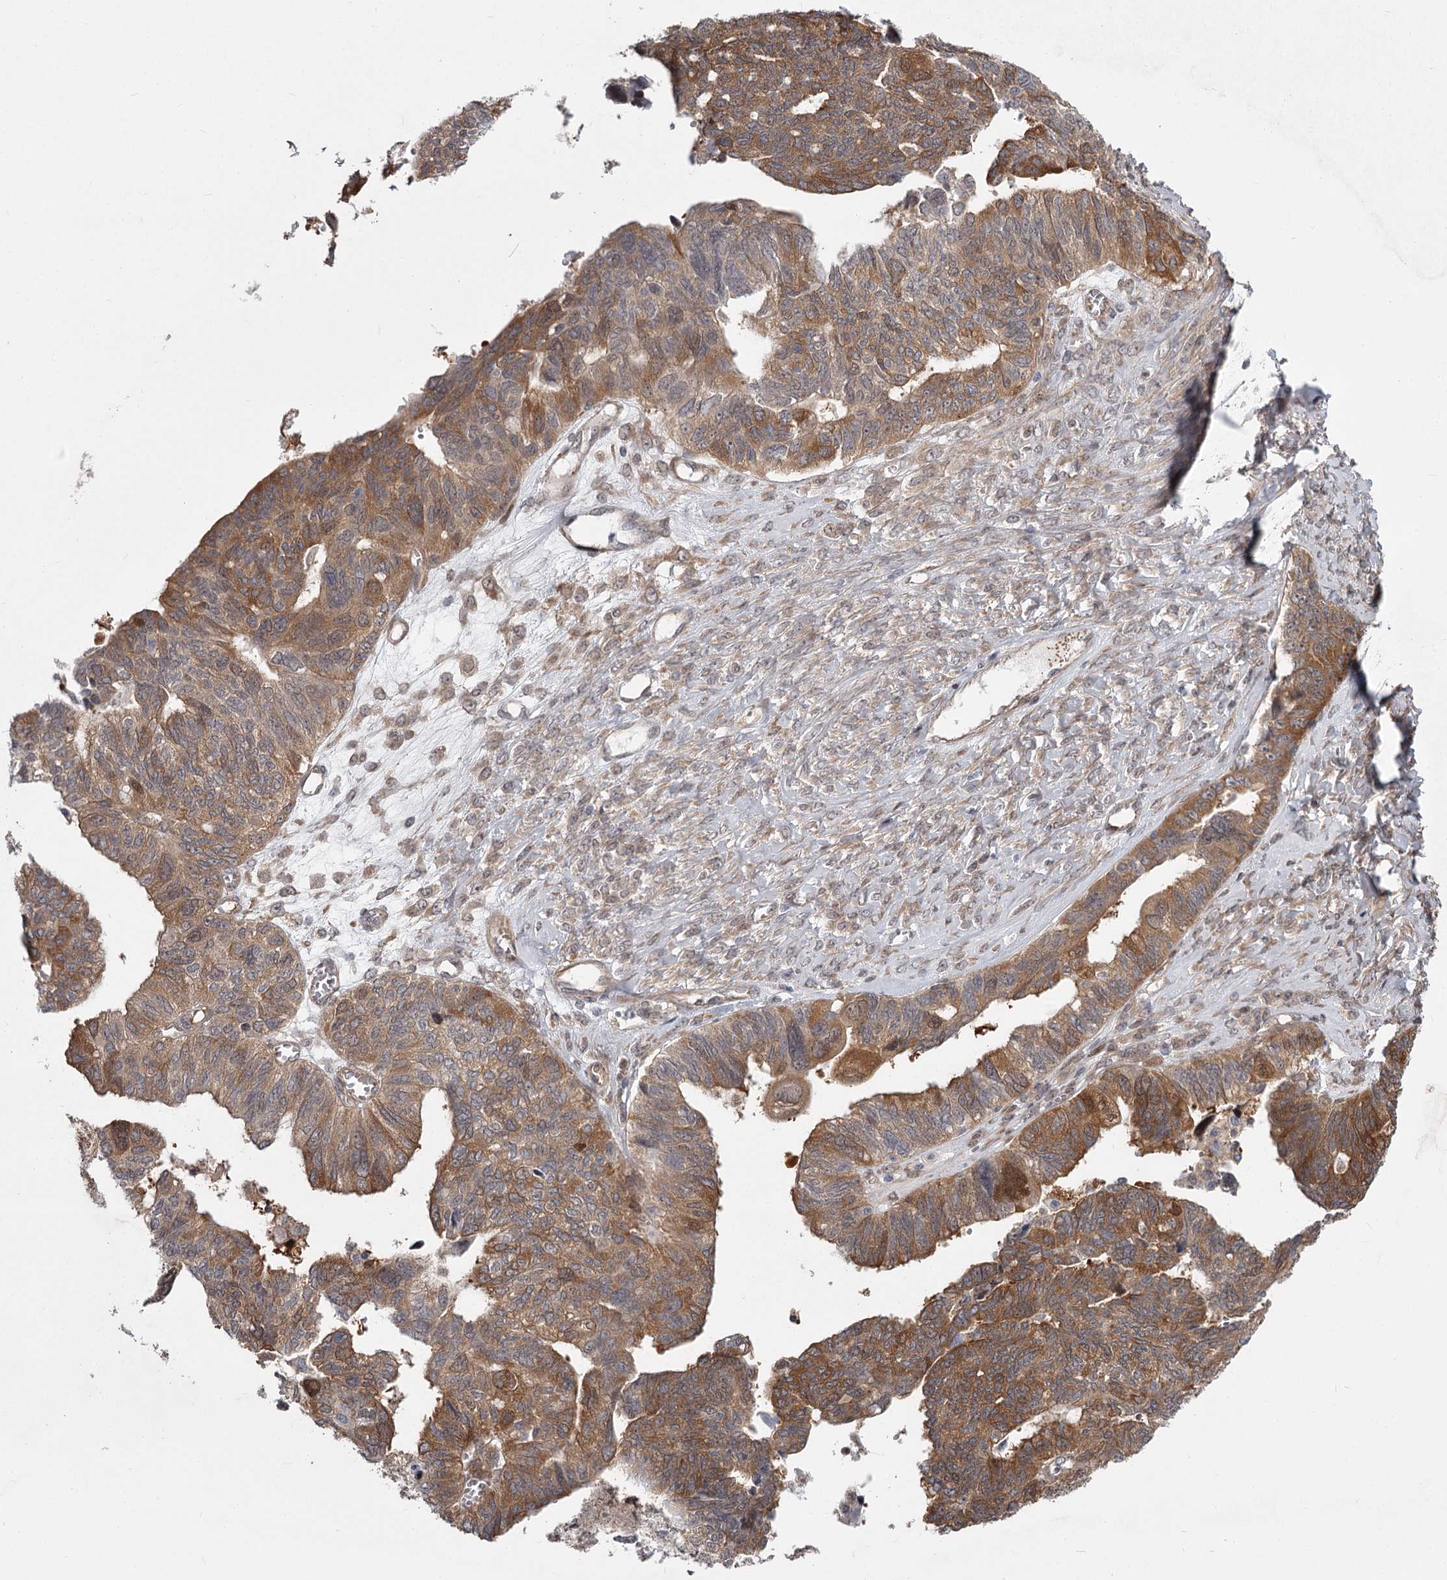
{"staining": {"intensity": "moderate", "quantity": ">75%", "location": "cytoplasmic/membranous"}, "tissue": "ovarian cancer", "cell_type": "Tumor cells", "image_type": "cancer", "snomed": [{"axis": "morphology", "description": "Cystadenocarcinoma, serous, NOS"}, {"axis": "topography", "description": "Ovary"}], "caption": "Human ovarian serous cystadenocarcinoma stained with a protein marker shows moderate staining in tumor cells.", "gene": "CCNG2", "patient": {"sex": "female", "age": 79}}